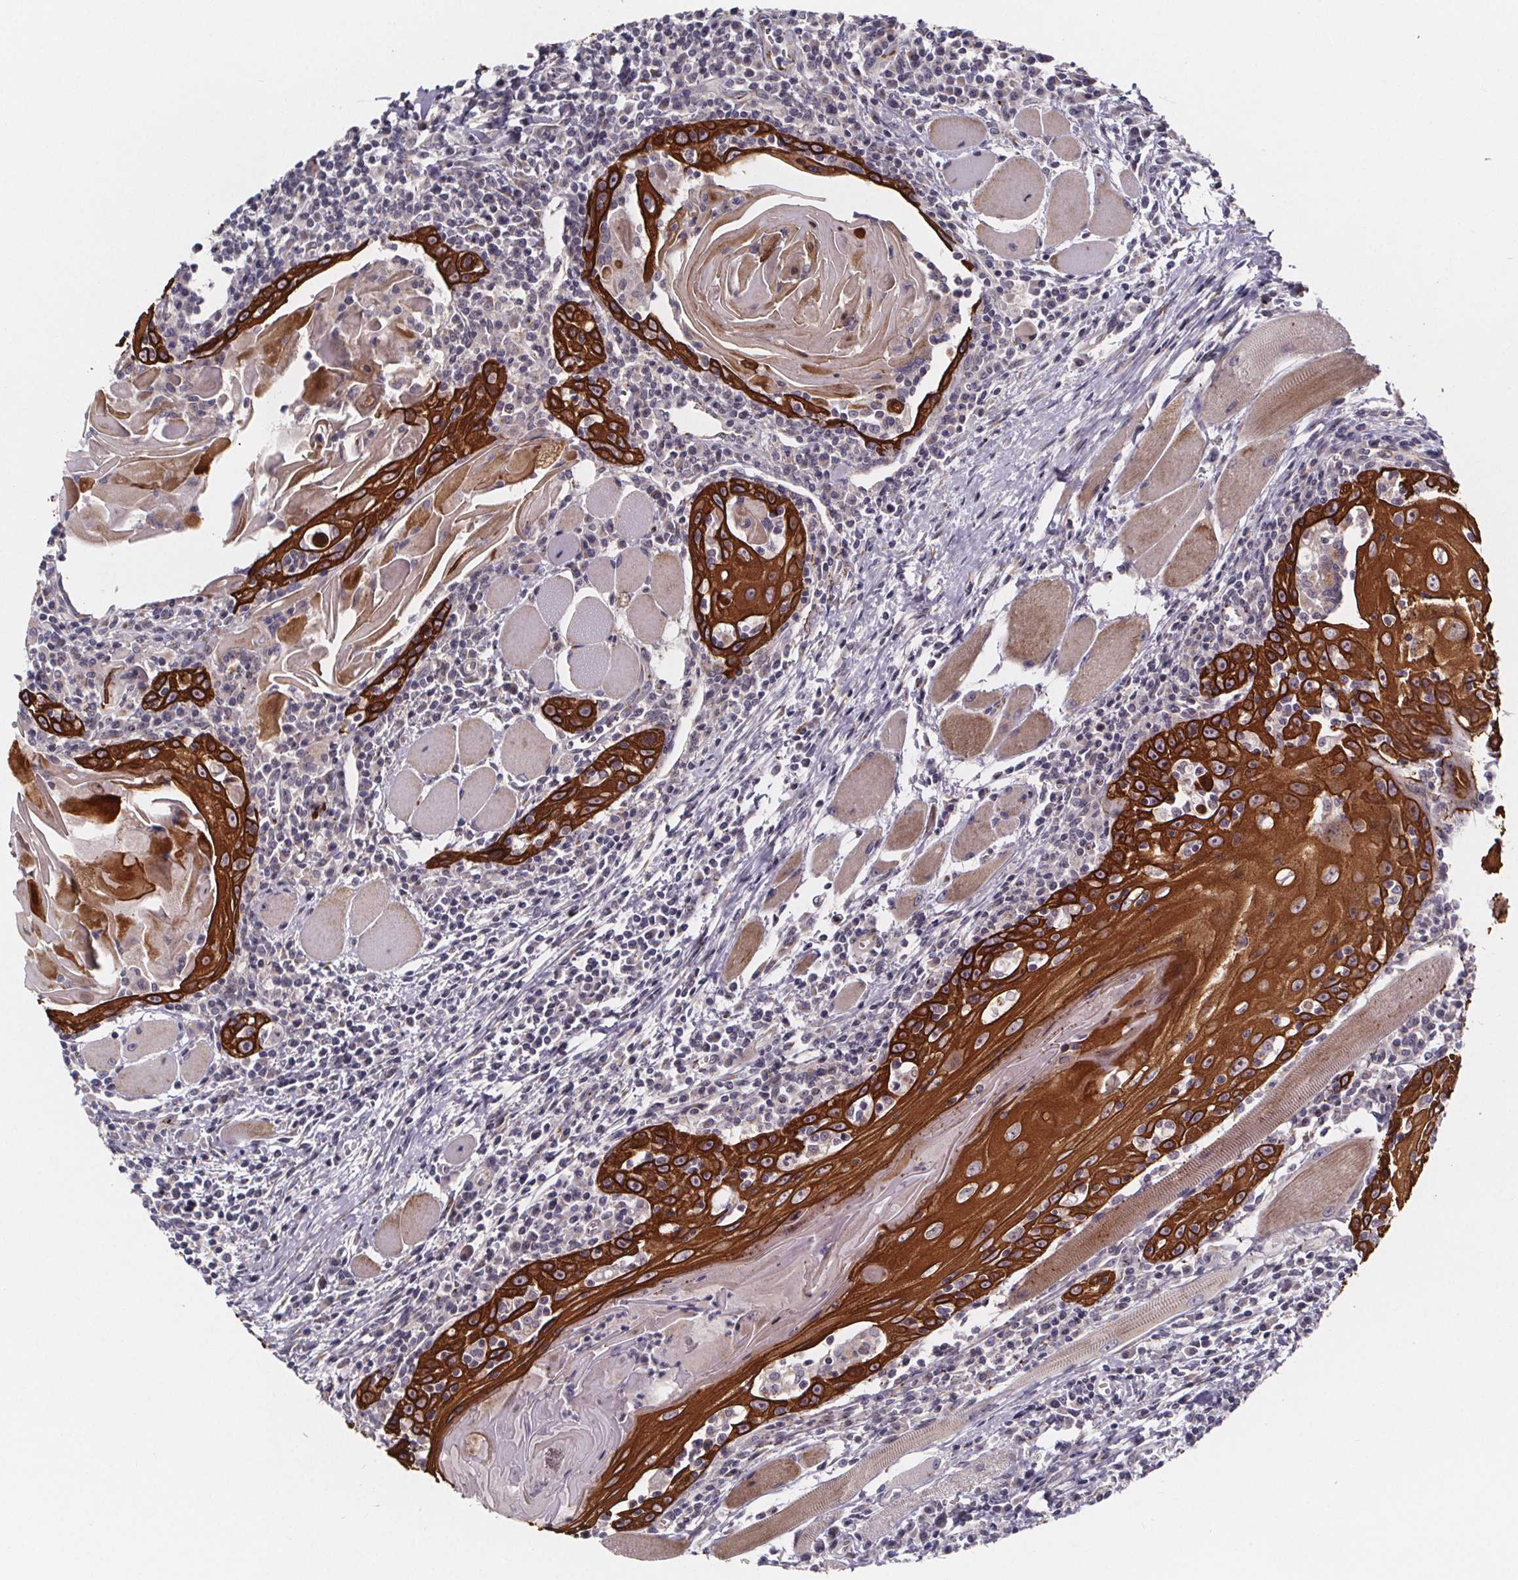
{"staining": {"intensity": "strong", "quantity": ">75%", "location": "cytoplasmic/membranous"}, "tissue": "head and neck cancer", "cell_type": "Tumor cells", "image_type": "cancer", "snomed": [{"axis": "morphology", "description": "Normal tissue, NOS"}, {"axis": "morphology", "description": "Squamous cell carcinoma, NOS"}, {"axis": "topography", "description": "Oral tissue"}, {"axis": "topography", "description": "Head-Neck"}], "caption": "This photomicrograph reveals head and neck cancer (squamous cell carcinoma) stained with immunohistochemistry to label a protein in brown. The cytoplasmic/membranous of tumor cells show strong positivity for the protein. Nuclei are counter-stained blue.", "gene": "NDST1", "patient": {"sex": "male", "age": 52}}